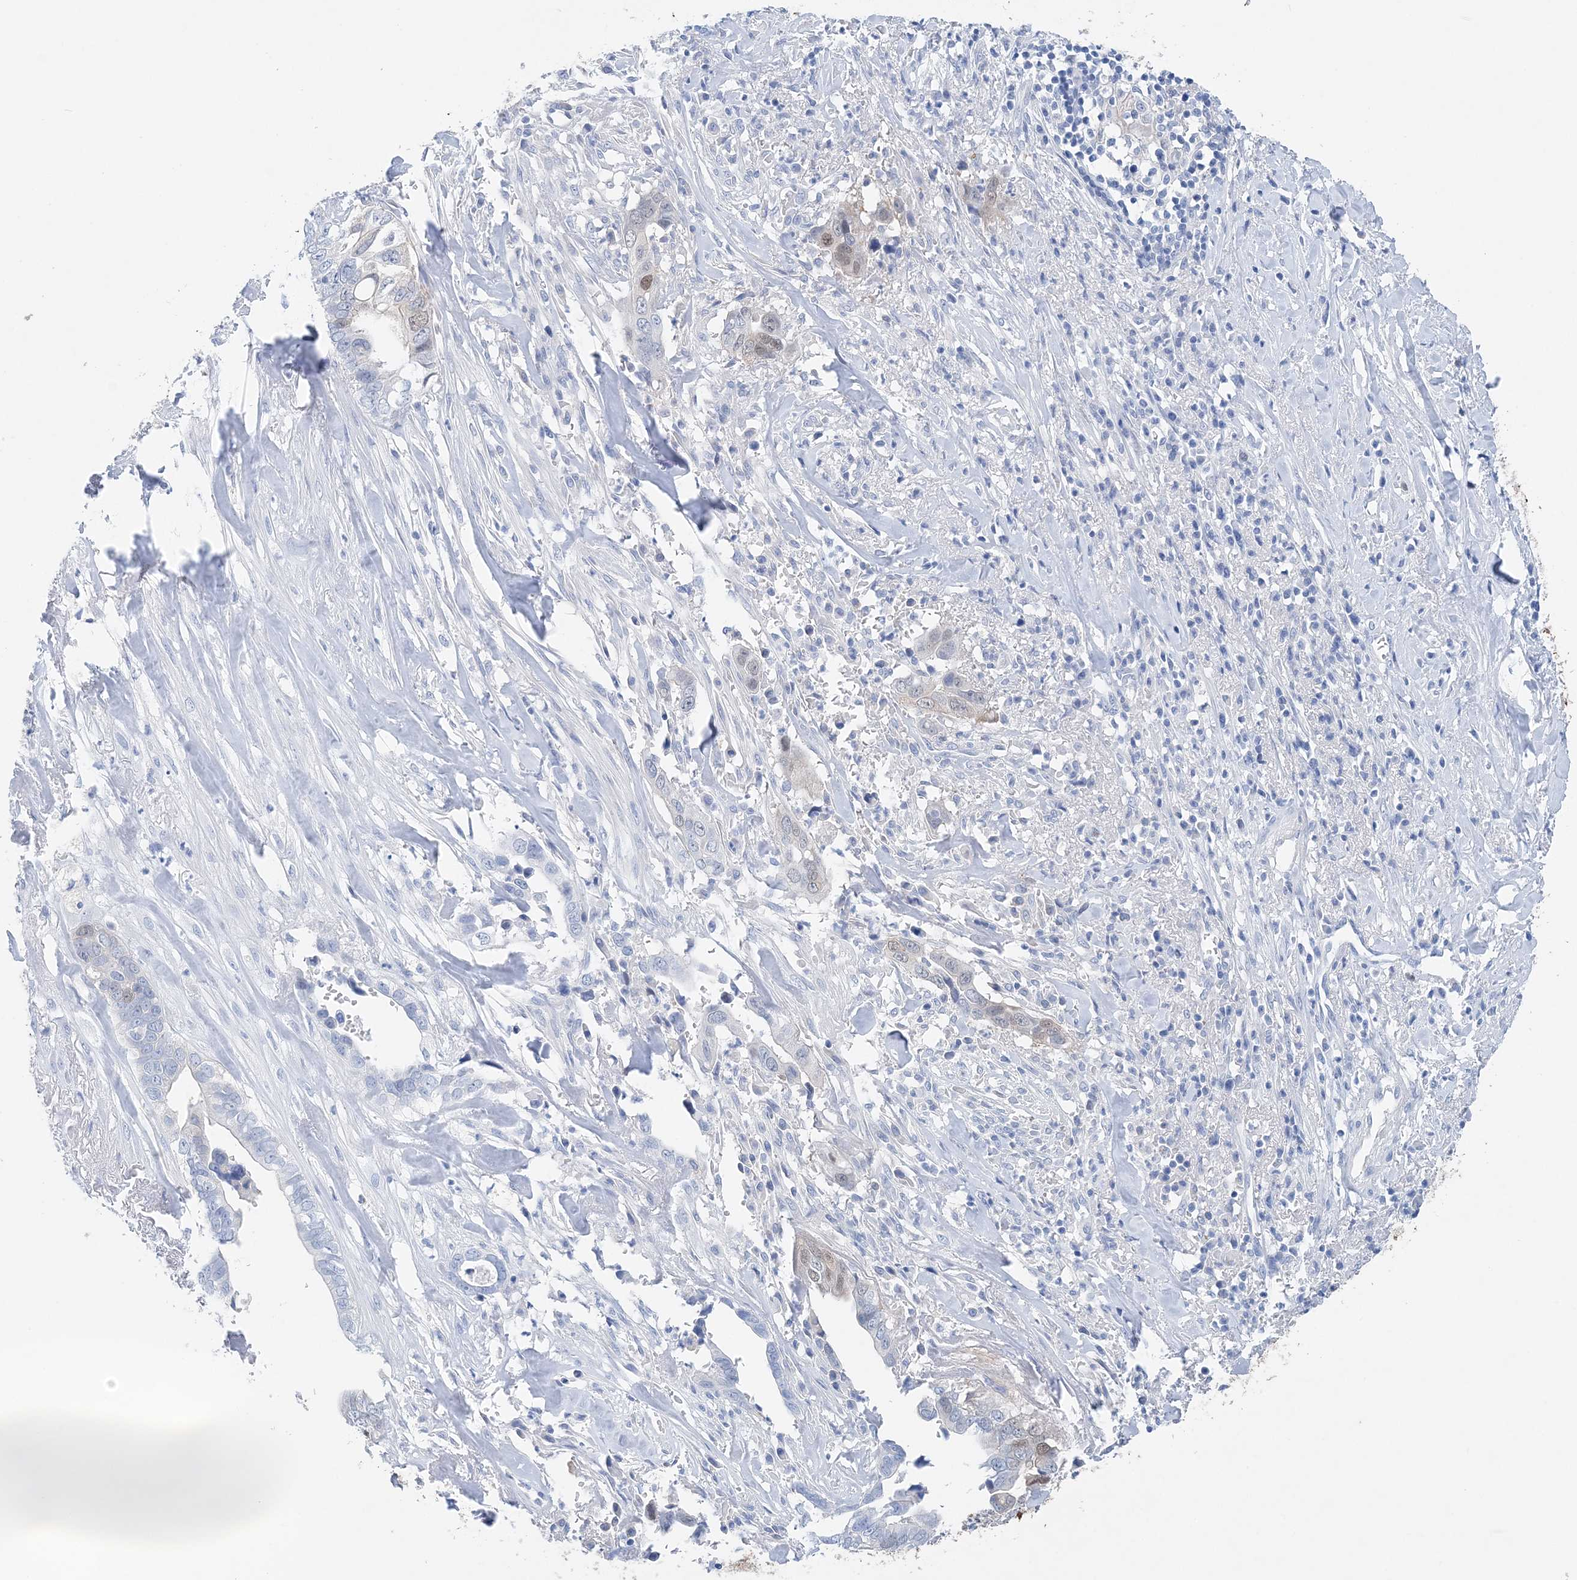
{"staining": {"intensity": "weak", "quantity": "<25%", "location": "nuclear"}, "tissue": "liver cancer", "cell_type": "Tumor cells", "image_type": "cancer", "snomed": [{"axis": "morphology", "description": "Cholangiocarcinoma"}, {"axis": "topography", "description": "Liver"}], "caption": "Cholangiocarcinoma (liver) stained for a protein using immunohistochemistry reveals no staining tumor cells.", "gene": "HMGCS1", "patient": {"sex": "female", "age": 79}}